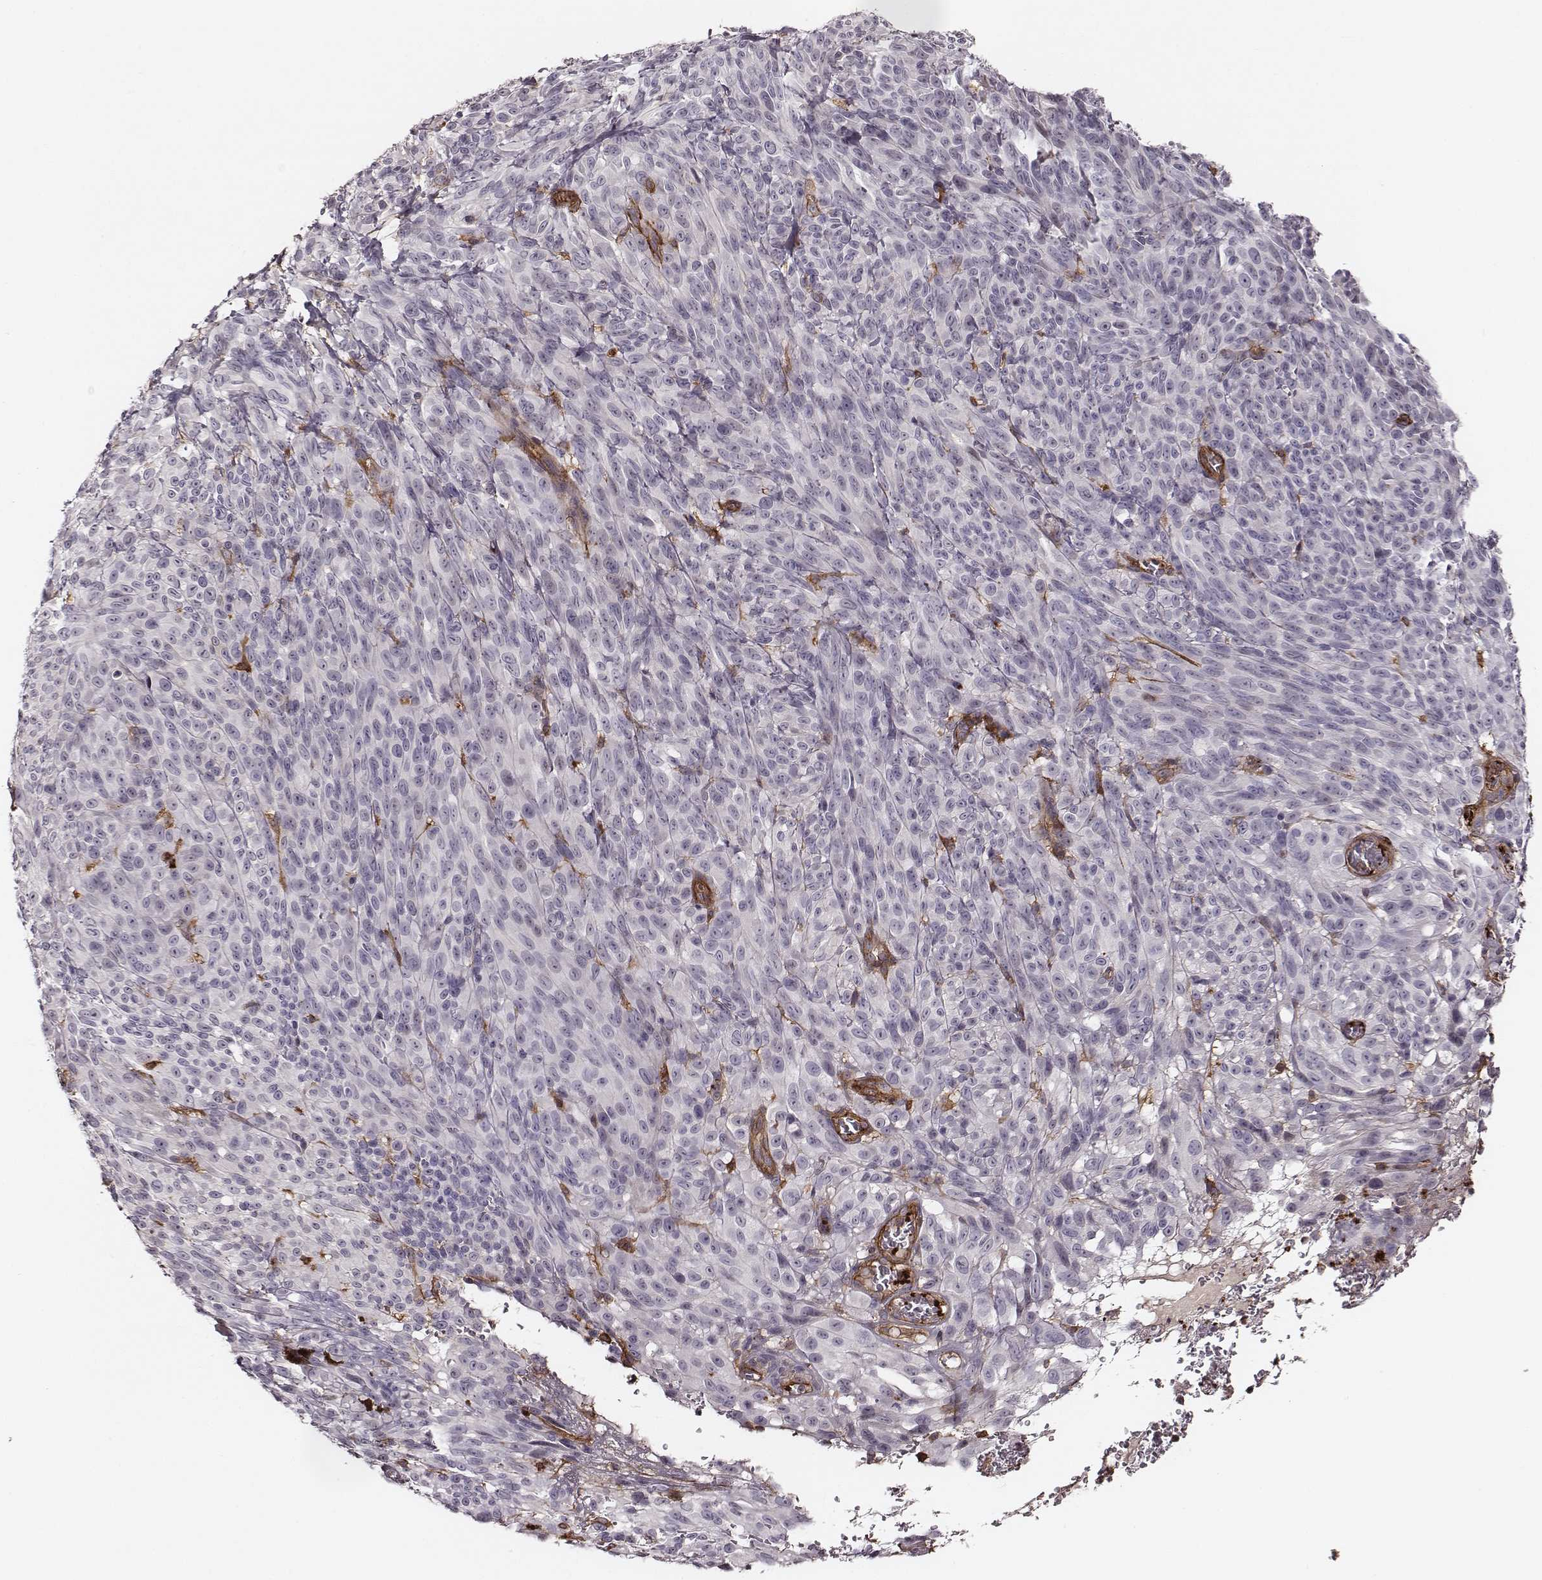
{"staining": {"intensity": "negative", "quantity": "none", "location": "none"}, "tissue": "melanoma", "cell_type": "Tumor cells", "image_type": "cancer", "snomed": [{"axis": "morphology", "description": "Malignant melanoma, NOS"}, {"axis": "topography", "description": "Skin"}], "caption": "Tumor cells are negative for brown protein staining in melanoma.", "gene": "ZYX", "patient": {"sex": "male", "age": 83}}